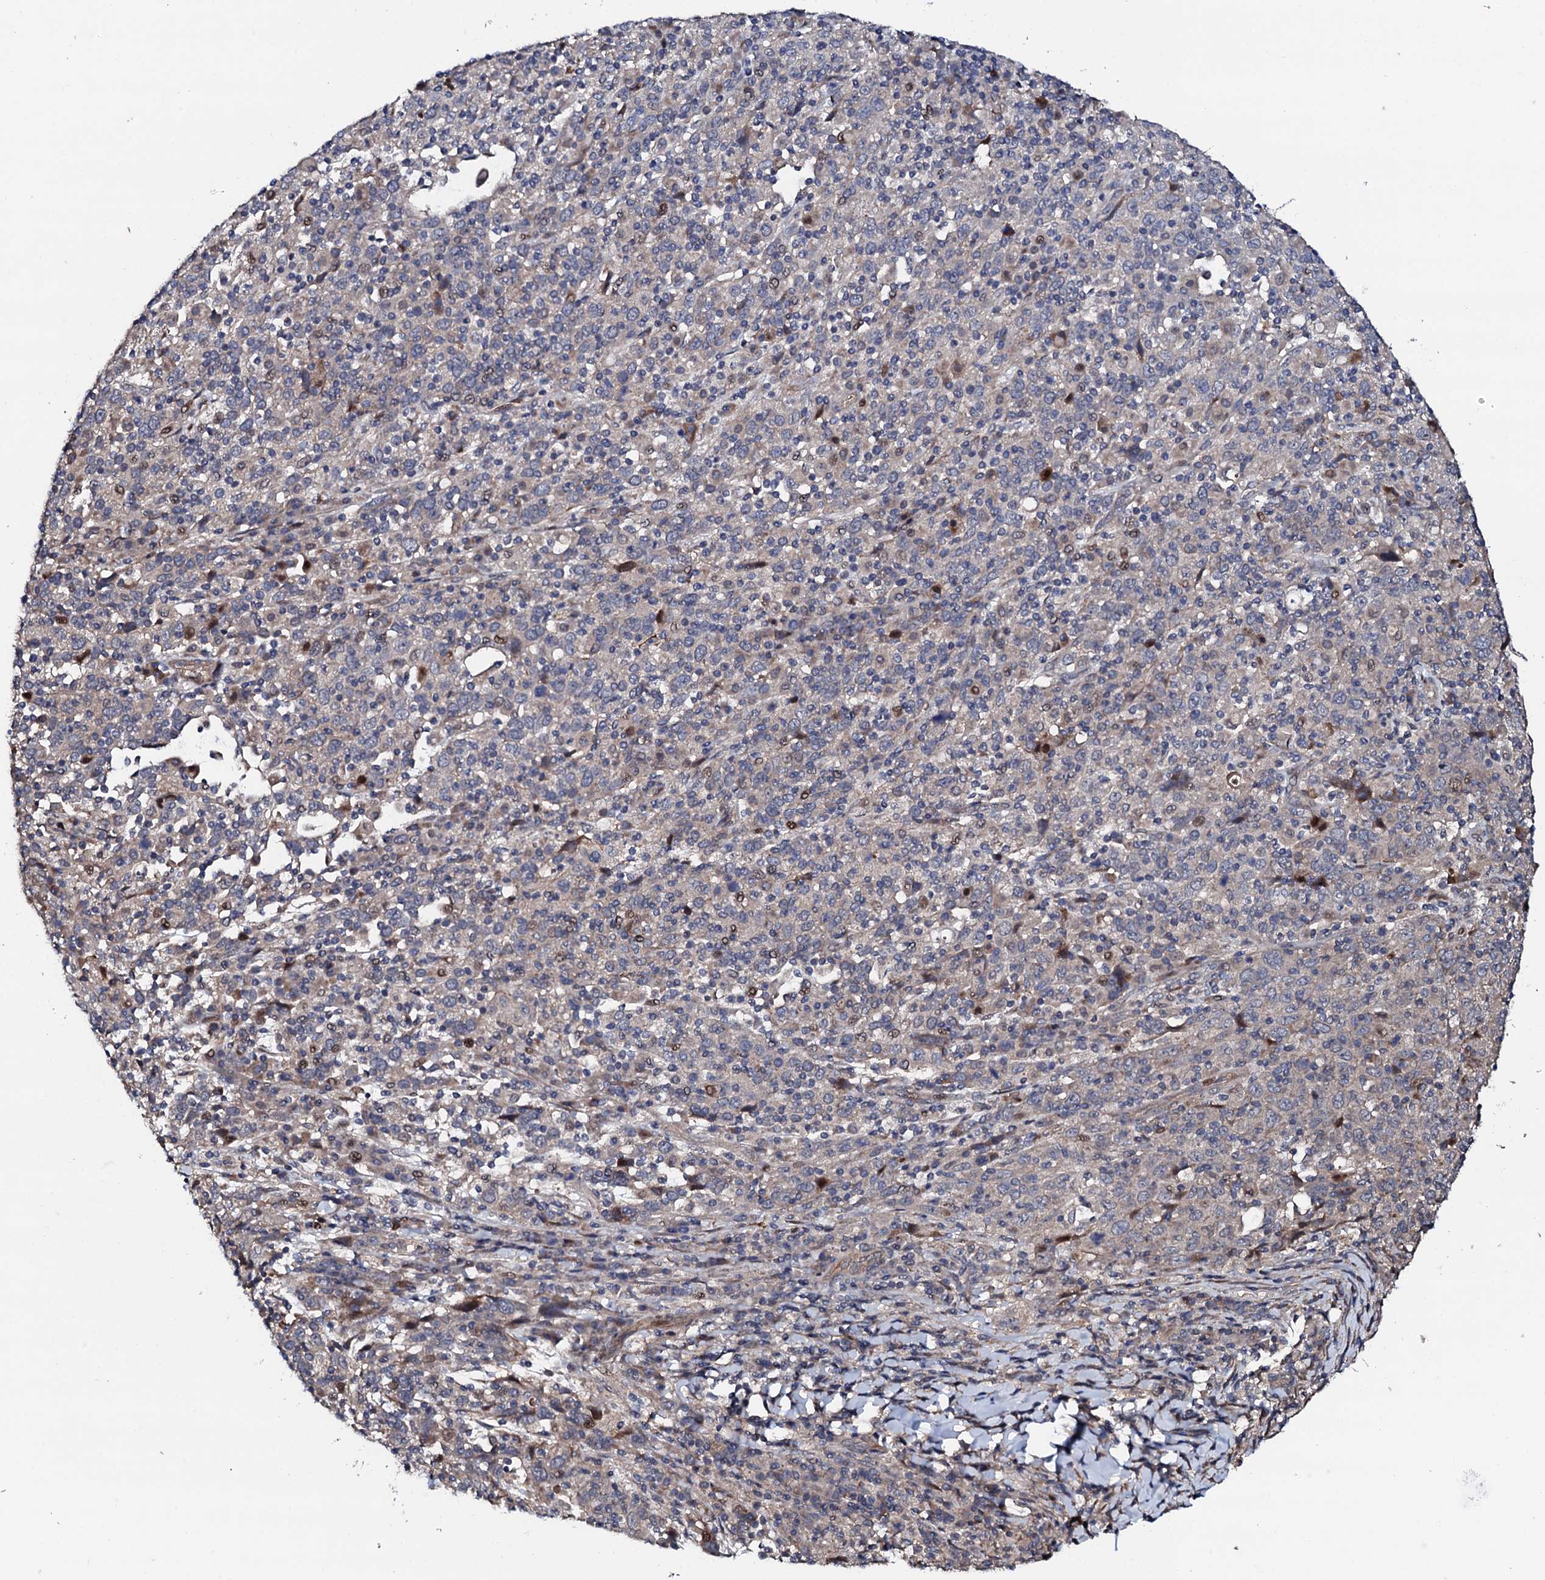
{"staining": {"intensity": "negative", "quantity": "none", "location": "none"}, "tissue": "cervical cancer", "cell_type": "Tumor cells", "image_type": "cancer", "snomed": [{"axis": "morphology", "description": "Squamous cell carcinoma, NOS"}, {"axis": "topography", "description": "Cervix"}], "caption": "Photomicrograph shows no protein positivity in tumor cells of cervical squamous cell carcinoma tissue. (DAB immunohistochemistry (IHC) with hematoxylin counter stain).", "gene": "CIAO2A", "patient": {"sex": "female", "age": 46}}